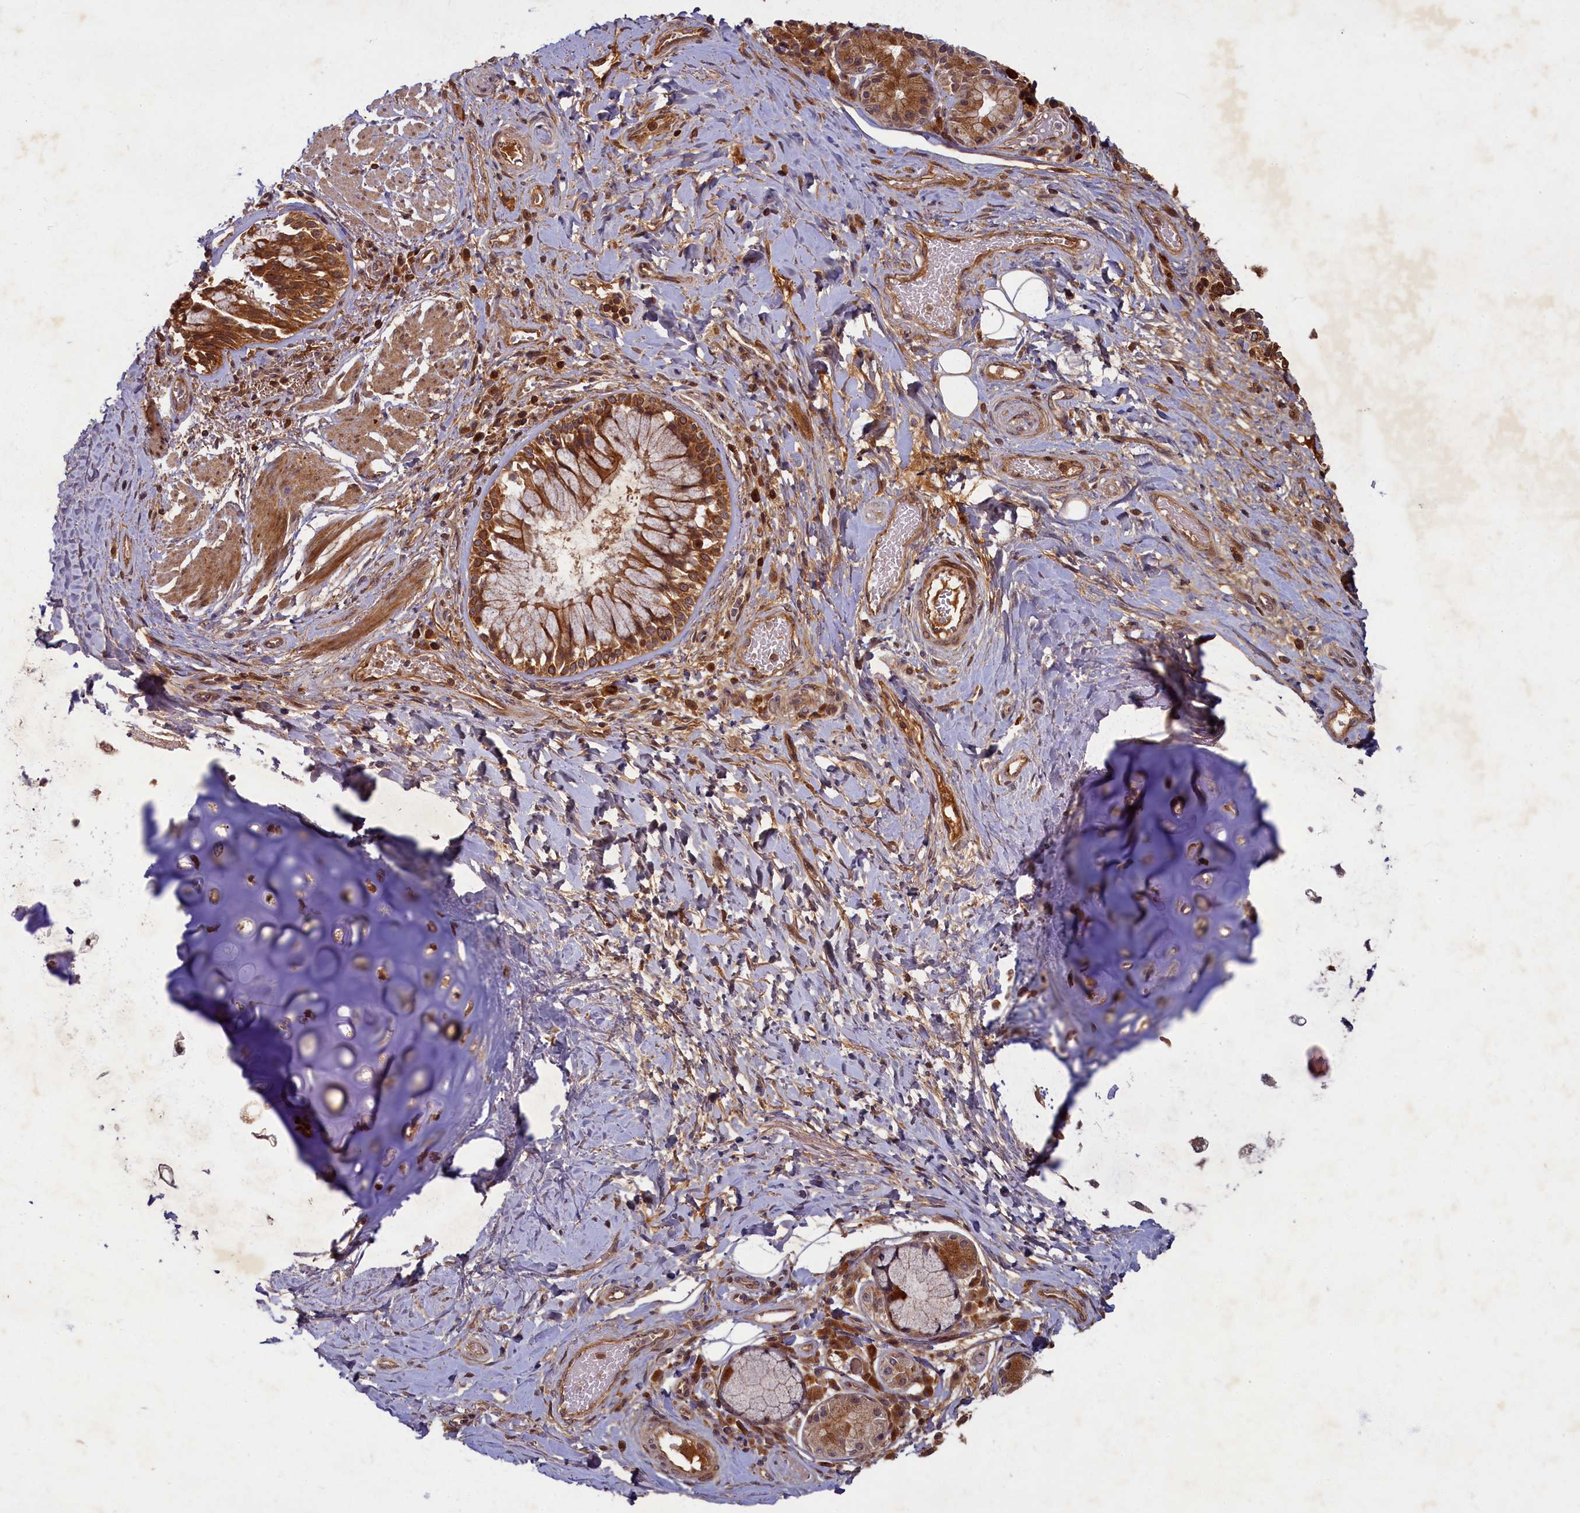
{"staining": {"intensity": "weak", "quantity": "<25%", "location": "cytoplasmic/membranous"}, "tissue": "adipose tissue", "cell_type": "Adipocytes", "image_type": "normal", "snomed": [{"axis": "morphology", "description": "Normal tissue, NOS"}, {"axis": "morphology", "description": "Squamous cell carcinoma, NOS"}, {"axis": "topography", "description": "Bronchus"}, {"axis": "topography", "description": "Lung"}], "caption": "The histopathology image shows no staining of adipocytes in normal adipose tissue.", "gene": "BICD1", "patient": {"sex": "male", "age": 64}}